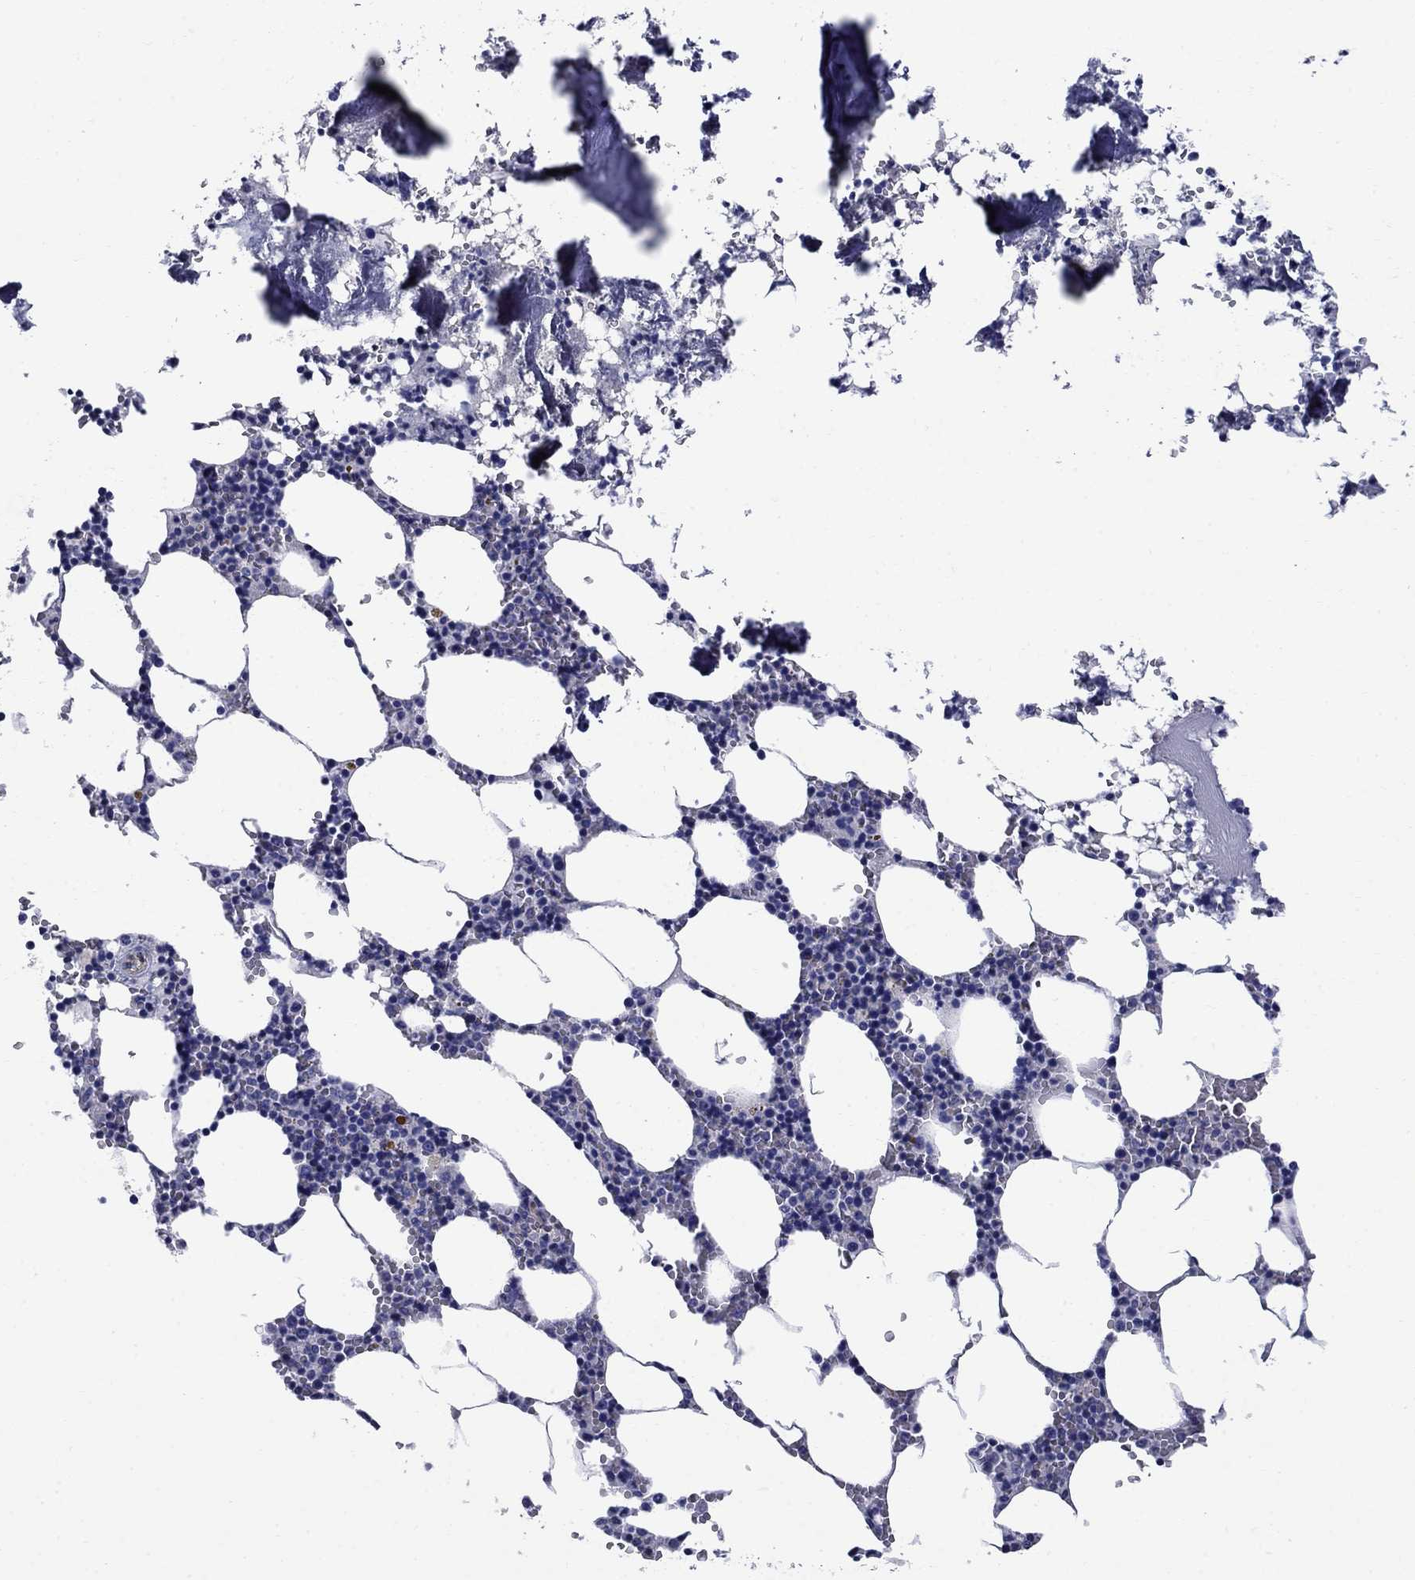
{"staining": {"intensity": "negative", "quantity": "none", "location": "none"}, "tissue": "bone marrow", "cell_type": "Hematopoietic cells", "image_type": "normal", "snomed": [{"axis": "morphology", "description": "Normal tissue, NOS"}, {"axis": "topography", "description": "Bone marrow"}], "caption": "Immunohistochemistry (IHC) photomicrograph of unremarkable bone marrow stained for a protein (brown), which reveals no positivity in hematopoietic cells. (DAB immunohistochemistry, high magnification).", "gene": "SMCP", "patient": {"sex": "female", "age": 64}}